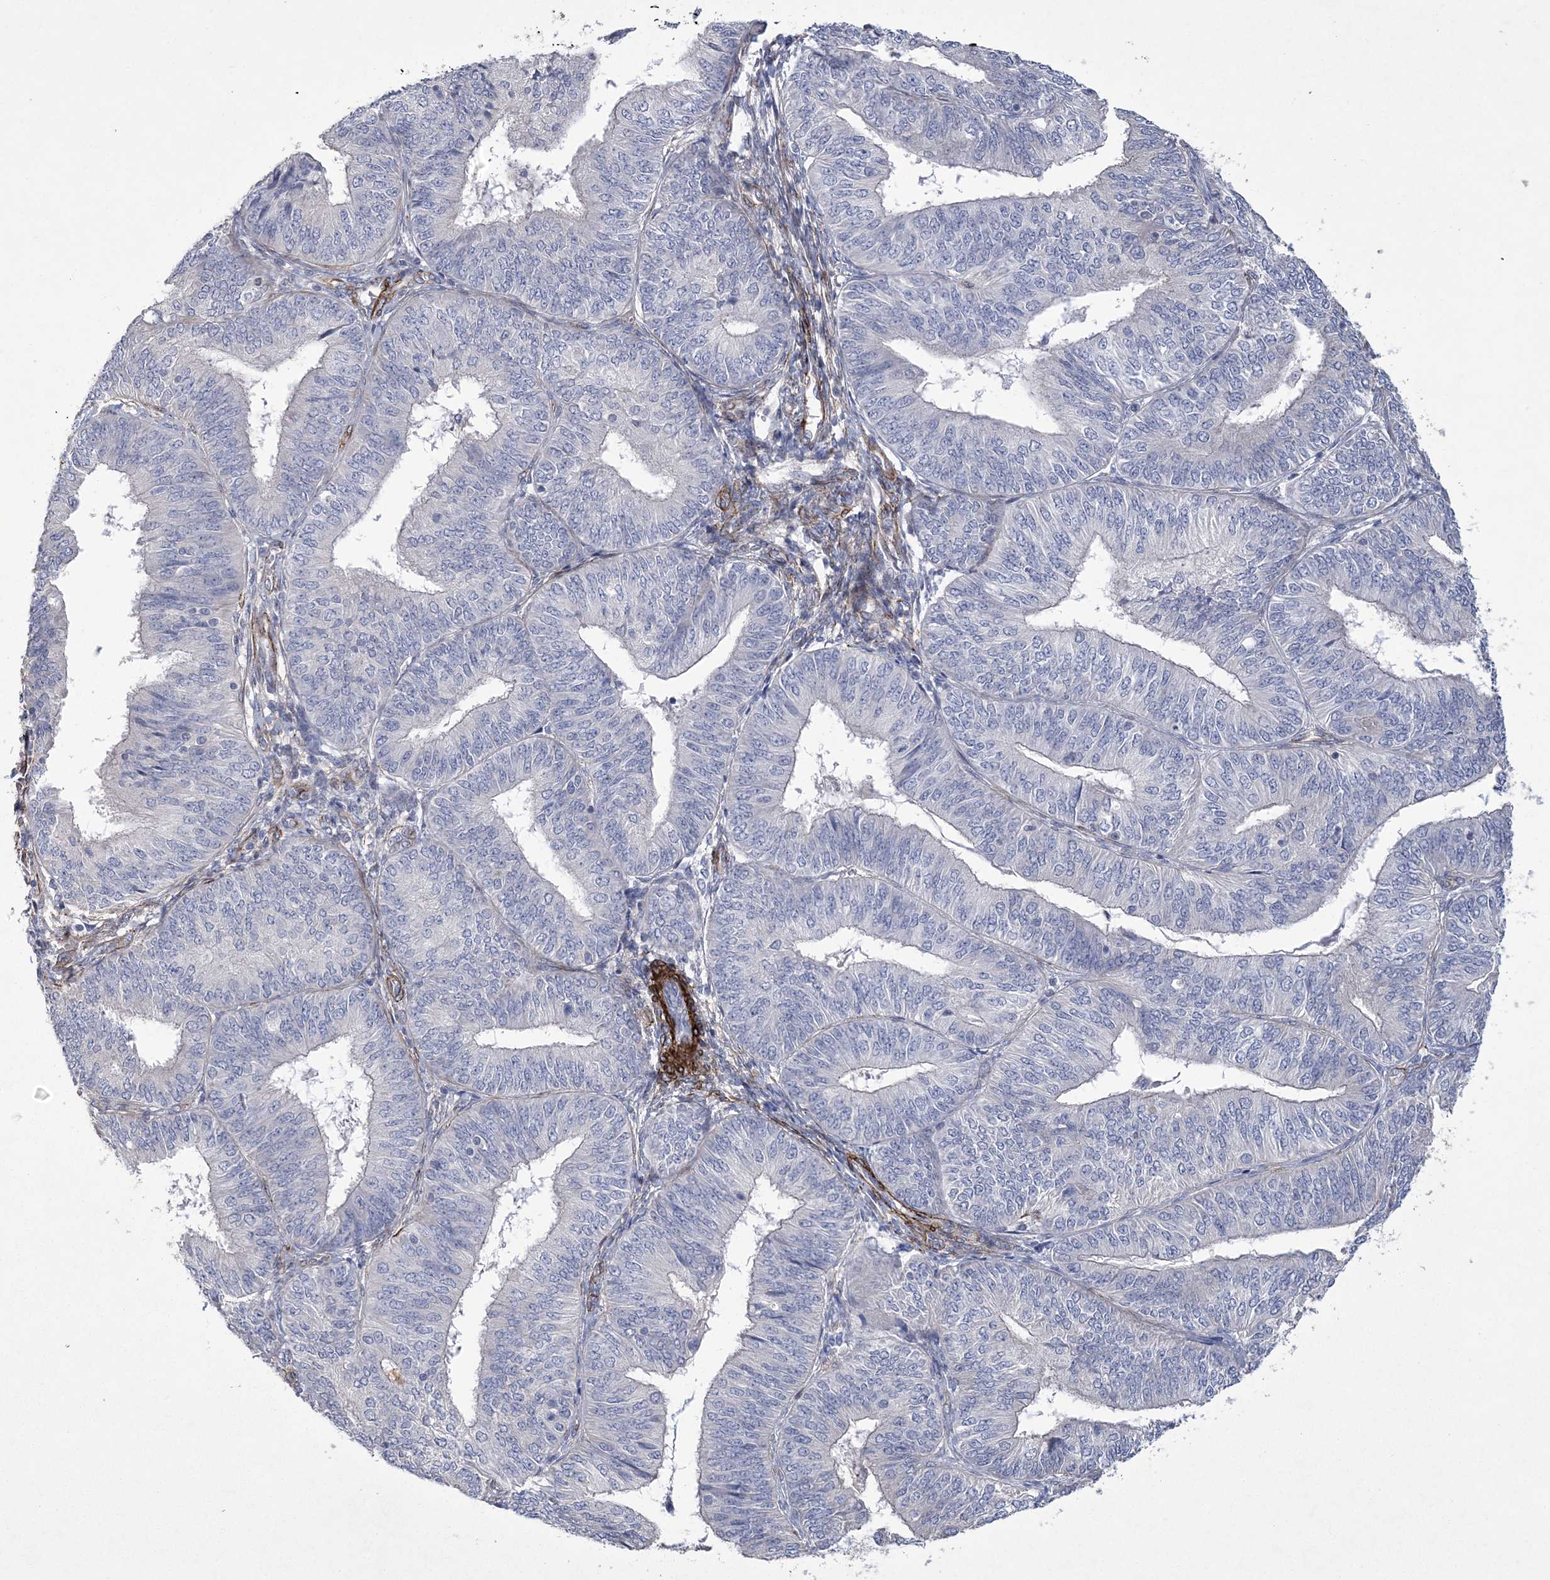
{"staining": {"intensity": "negative", "quantity": "none", "location": "none"}, "tissue": "endometrial cancer", "cell_type": "Tumor cells", "image_type": "cancer", "snomed": [{"axis": "morphology", "description": "Adenocarcinoma, NOS"}, {"axis": "topography", "description": "Endometrium"}], "caption": "A high-resolution micrograph shows IHC staining of endometrial cancer, which displays no significant expression in tumor cells.", "gene": "ARSJ", "patient": {"sex": "female", "age": 58}}